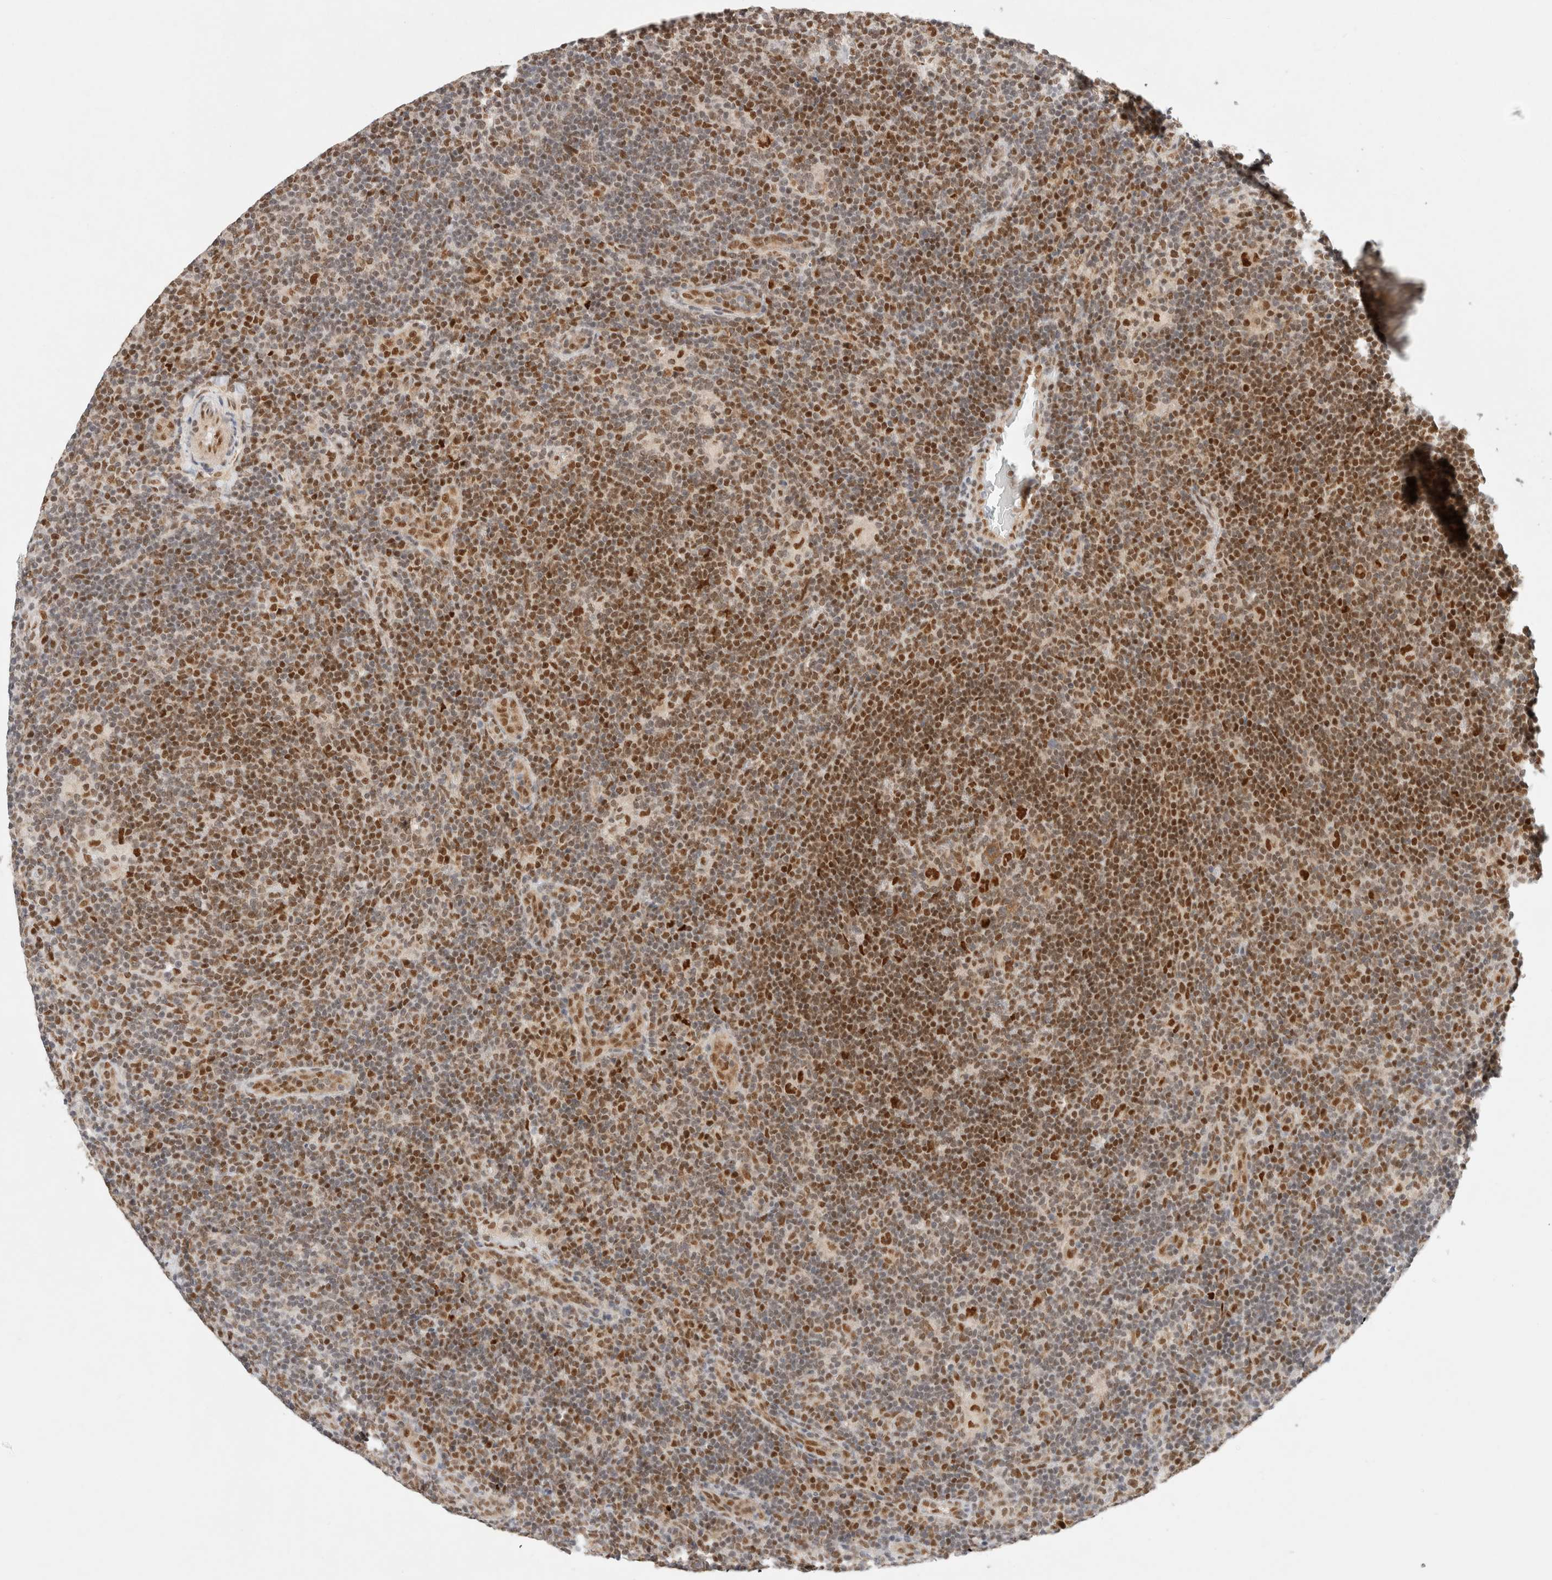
{"staining": {"intensity": "strong", "quantity": ">75%", "location": "nuclear"}, "tissue": "lymphoma", "cell_type": "Tumor cells", "image_type": "cancer", "snomed": [{"axis": "morphology", "description": "Hodgkin's disease, NOS"}, {"axis": "topography", "description": "Lymph node"}], "caption": "IHC image of neoplastic tissue: lymphoma stained using immunohistochemistry (IHC) reveals high levels of strong protein expression localized specifically in the nuclear of tumor cells, appearing as a nuclear brown color.", "gene": "GTF2I", "patient": {"sex": "female", "age": 57}}